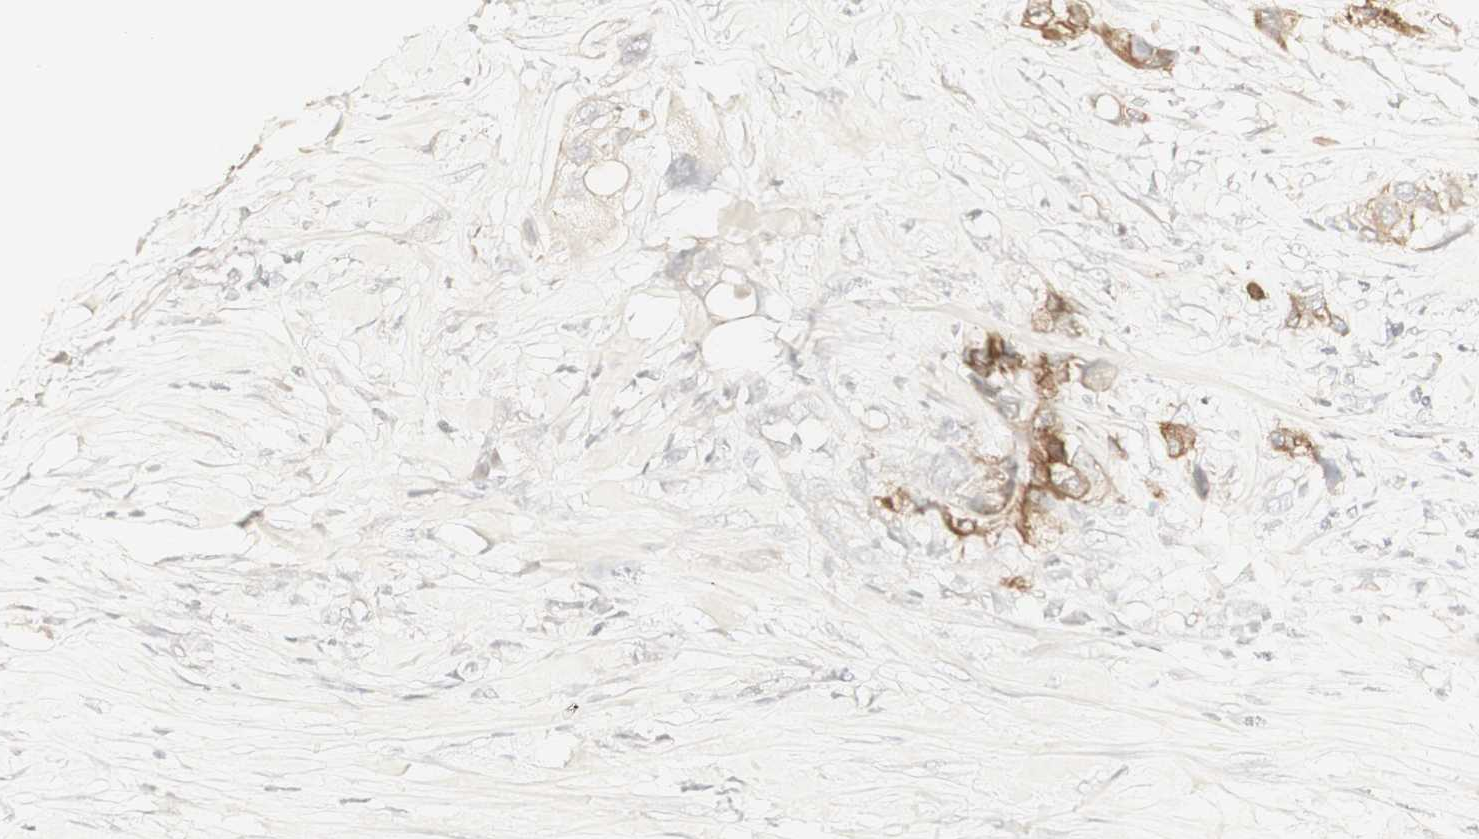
{"staining": {"intensity": "moderate", "quantity": ">75%", "location": "cytoplasmic/membranous"}, "tissue": "urothelial cancer", "cell_type": "Tumor cells", "image_type": "cancer", "snomed": [{"axis": "morphology", "description": "Urothelial carcinoma, High grade"}, {"axis": "topography", "description": "Urinary bladder"}], "caption": "The histopathology image exhibits staining of urothelial cancer, revealing moderate cytoplasmic/membranous protein positivity (brown color) within tumor cells. (IHC, brightfield microscopy, high magnification).", "gene": "DSC2", "patient": {"sex": "female", "age": 56}}